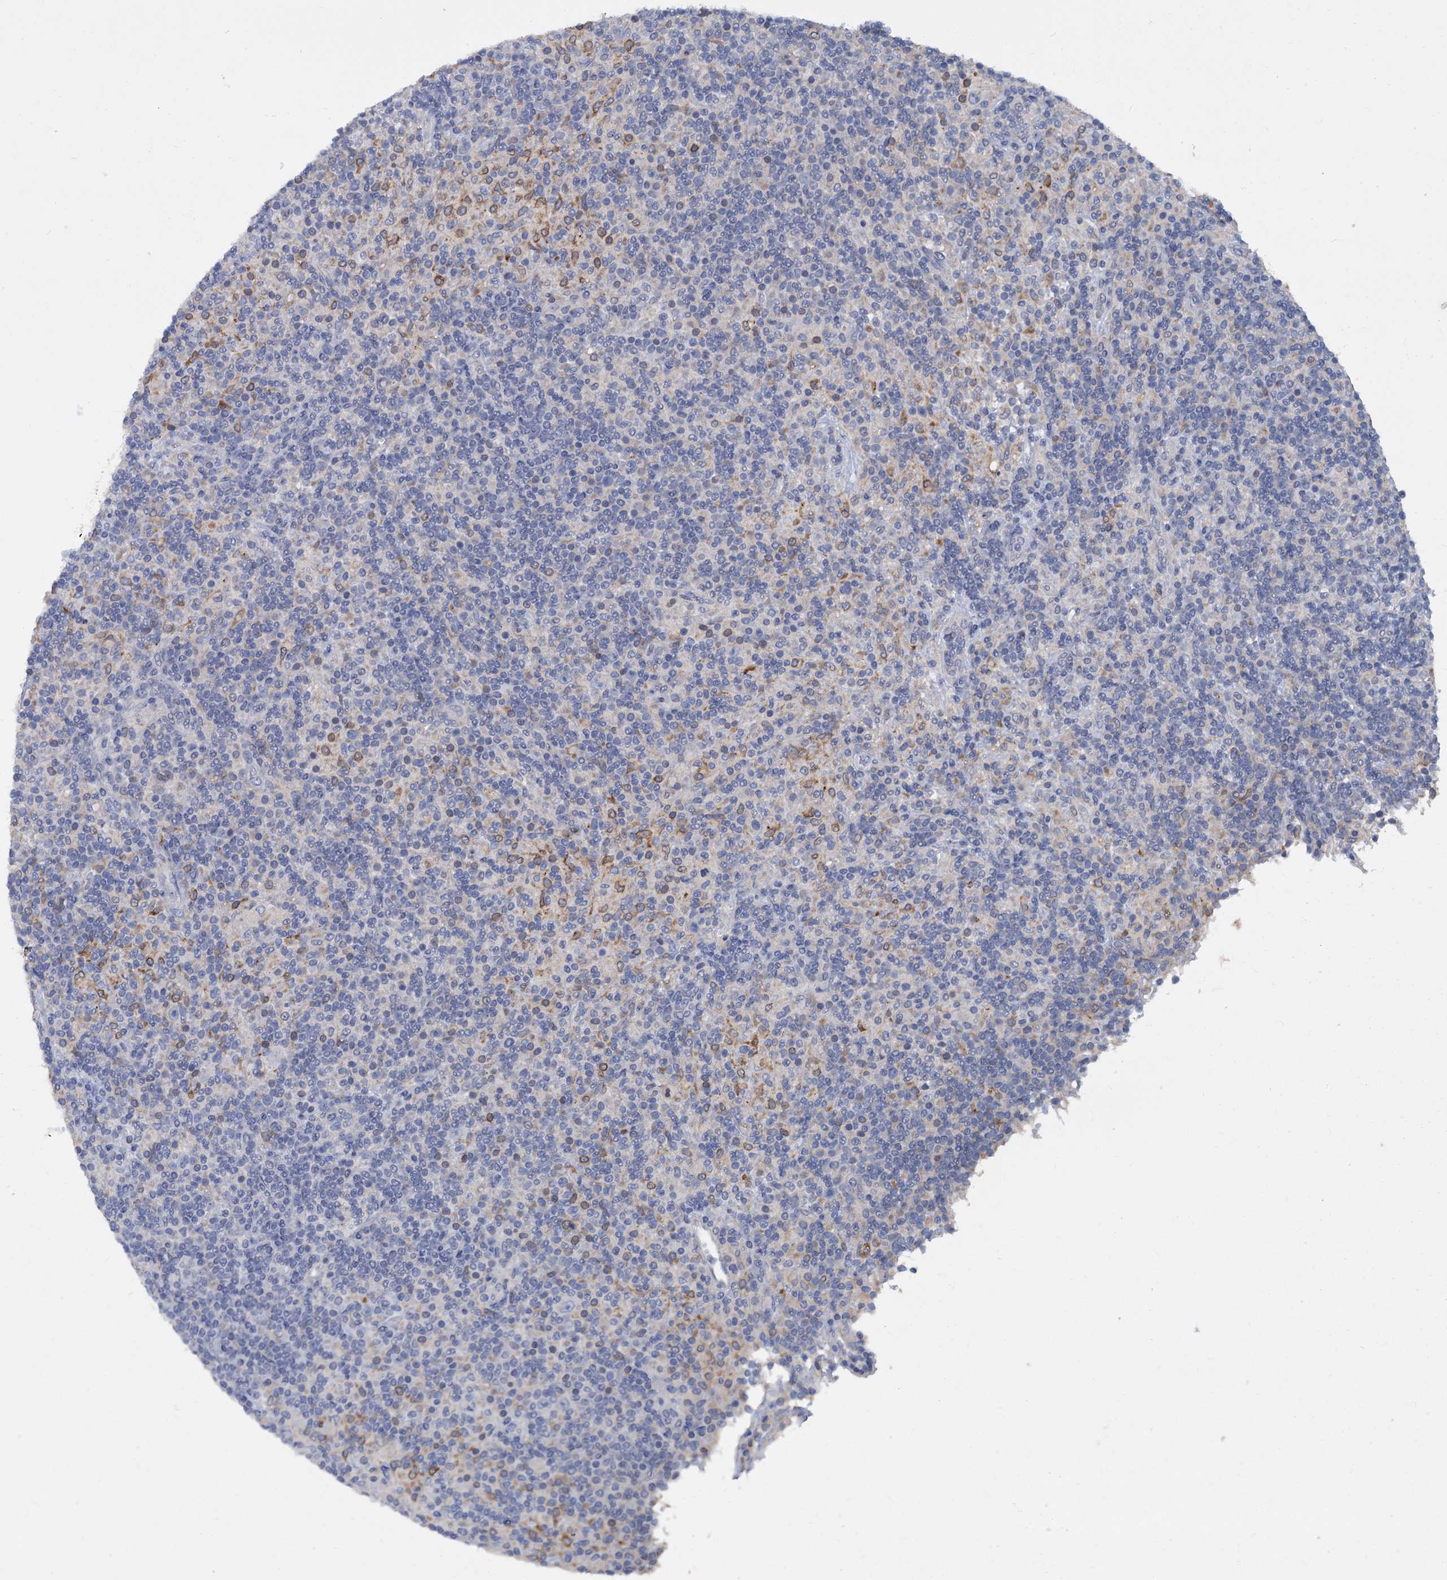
{"staining": {"intensity": "negative", "quantity": "none", "location": "none"}, "tissue": "lymphoma", "cell_type": "Tumor cells", "image_type": "cancer", "snomed": [{"axis": "morphology", "description": "Hodgkin's disease, NOS"}, {"axis": "topography", "description": "Lymph node"}], "caption": "Tumor cells are negative for protein expression in human Hodgkin's disease. Brightfield microscopy of immunohistochemistry (IHC) stained with DAB (brown) and hematoxylin (blue), captured at high magnification.", "gene": "SLC2A7", "patient": {"sex": "male", "age": 70}}